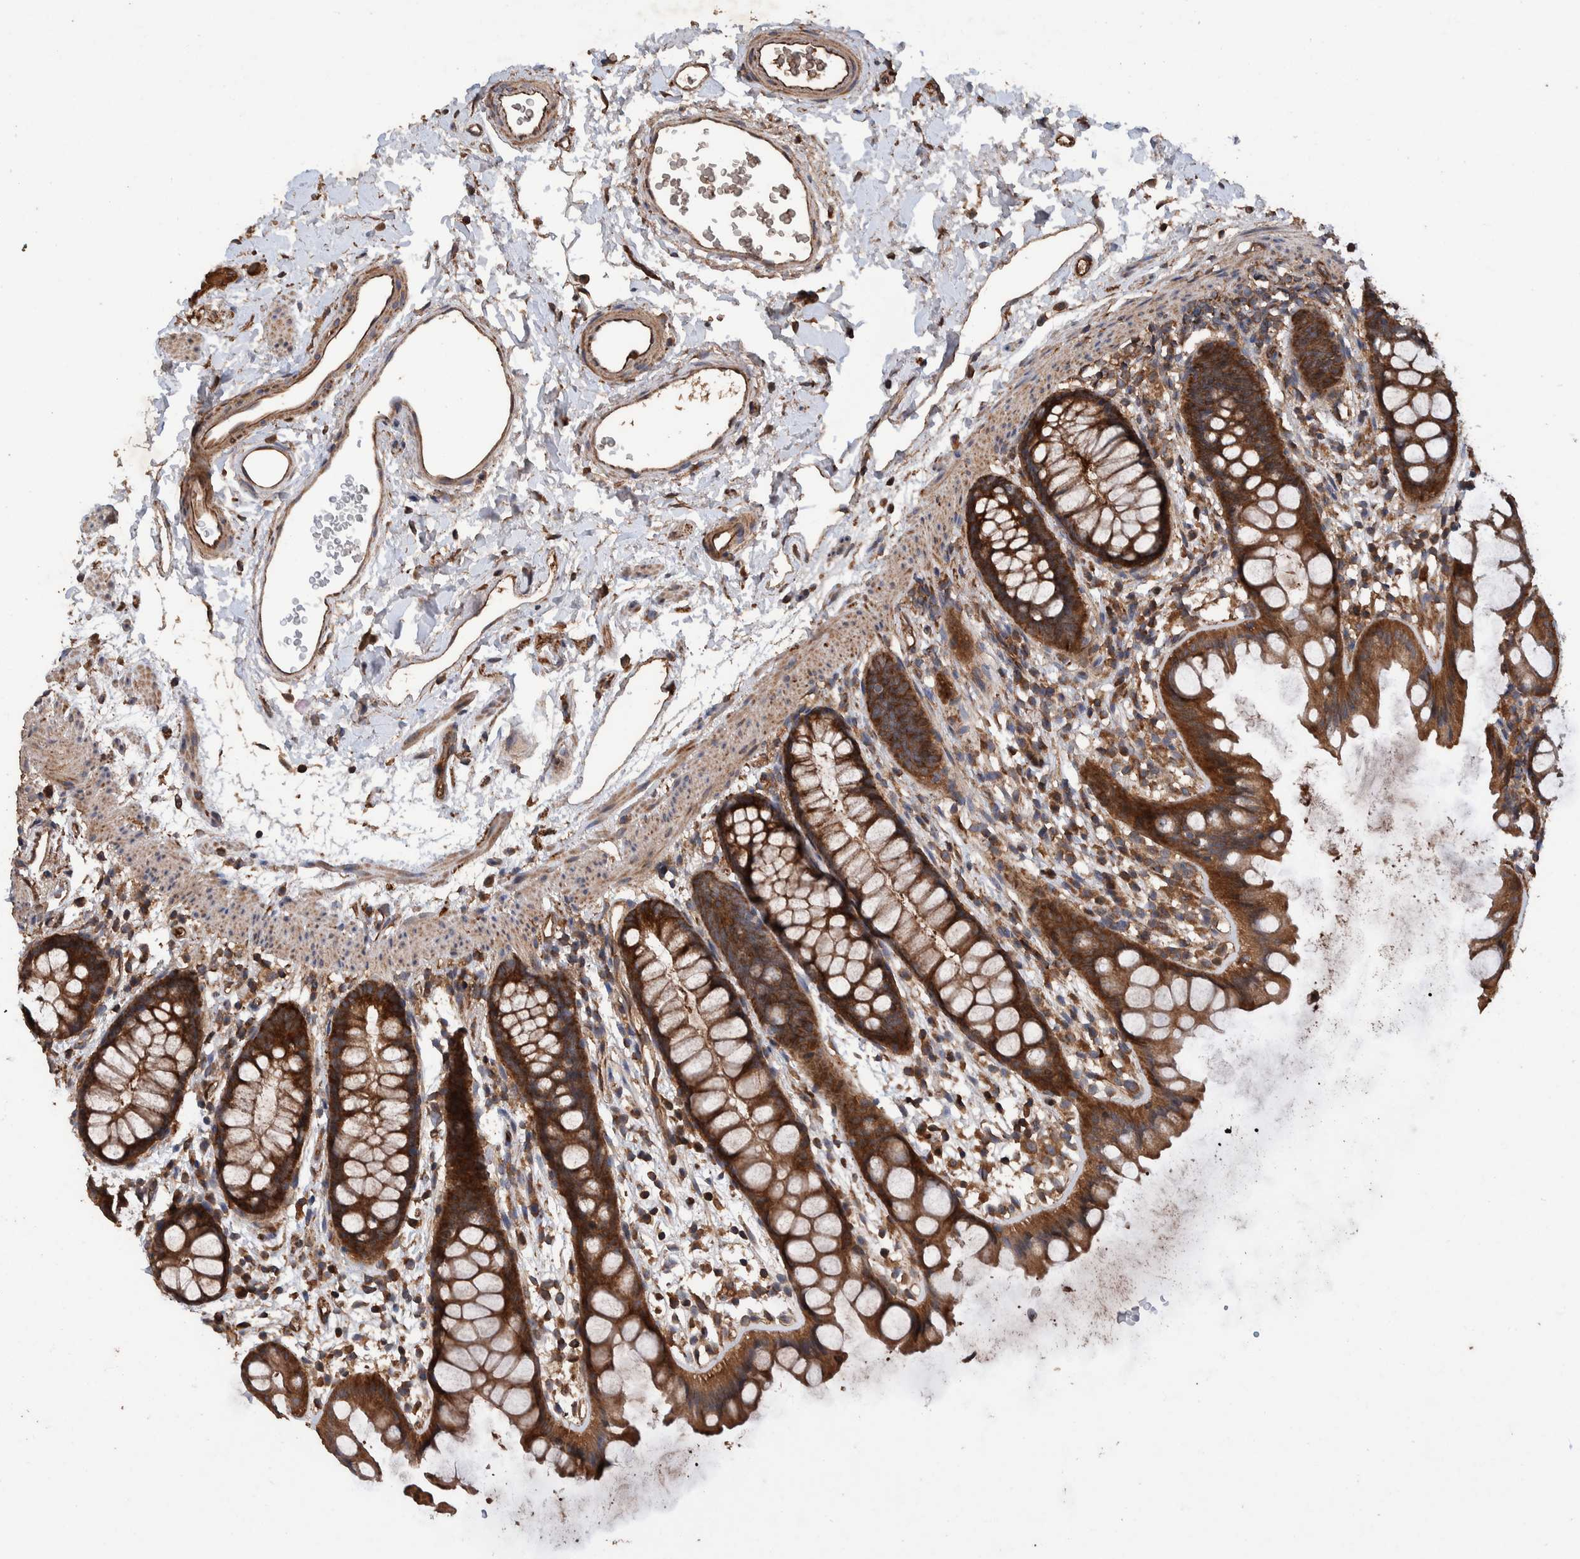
{"staining": {"intensity": "strong", "quantity": ">75%", "location": "cytoplasmic/membranous"}, "tissue": "rectum", "cell_type": "Glandular cells", "image_type": "normal", "snomed": [{"axis": "morphology", "description": "Normal tissue, NOS"}, {"axis": "topography", "description": "Rectum"}], "caption": "Approximately >75% of glandular cells in normal rectum demonstrate strong cytoplasmic/membranous protein expression as visualized by brown immunohistochemical staining.", "gene": "ENSG00000251537", "patient": {"sex": "female", "age": 65}}